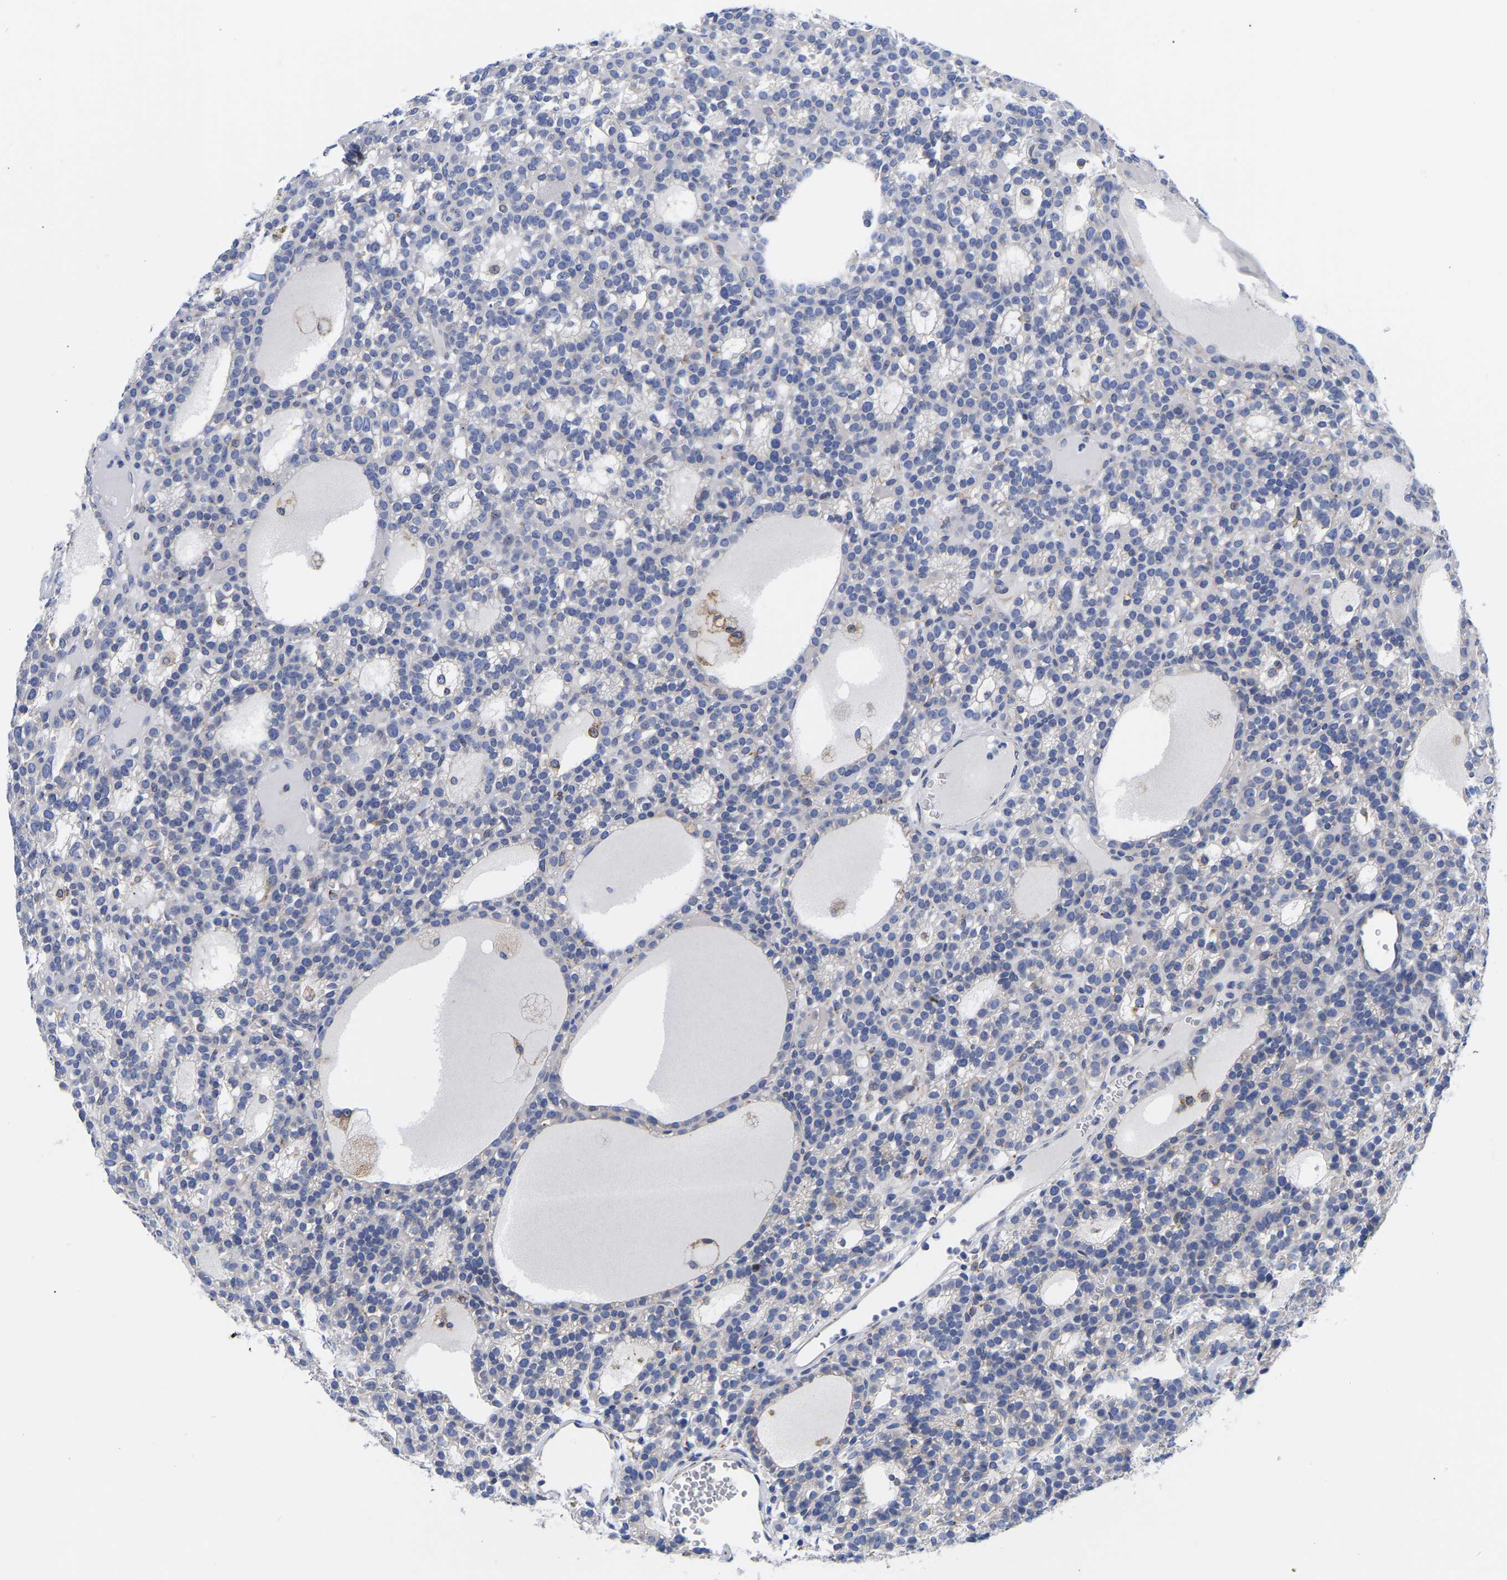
{"staining": {"intensity": "negative", "quantity": "none", "location": "none"}, "tissue": "parathyroid gland", "cell_type": "Glandular cells", "image_type": "normal", "snomed": [{"axis": "morphology", "description": "Normal tissue, NOS"}, {"axis": "morphology", "description": "Adenoma, NOS"}, {"axis": "topography", "description": "Parathyroid gland"}], "caption": "Immunohistochemistry photomicrograph of benign human parathyroid gland stained for a protein (brown), which displays no expression in glandular cells.", "gene": "CFAP298", "patient": {"sex": "female", "age": 58}}